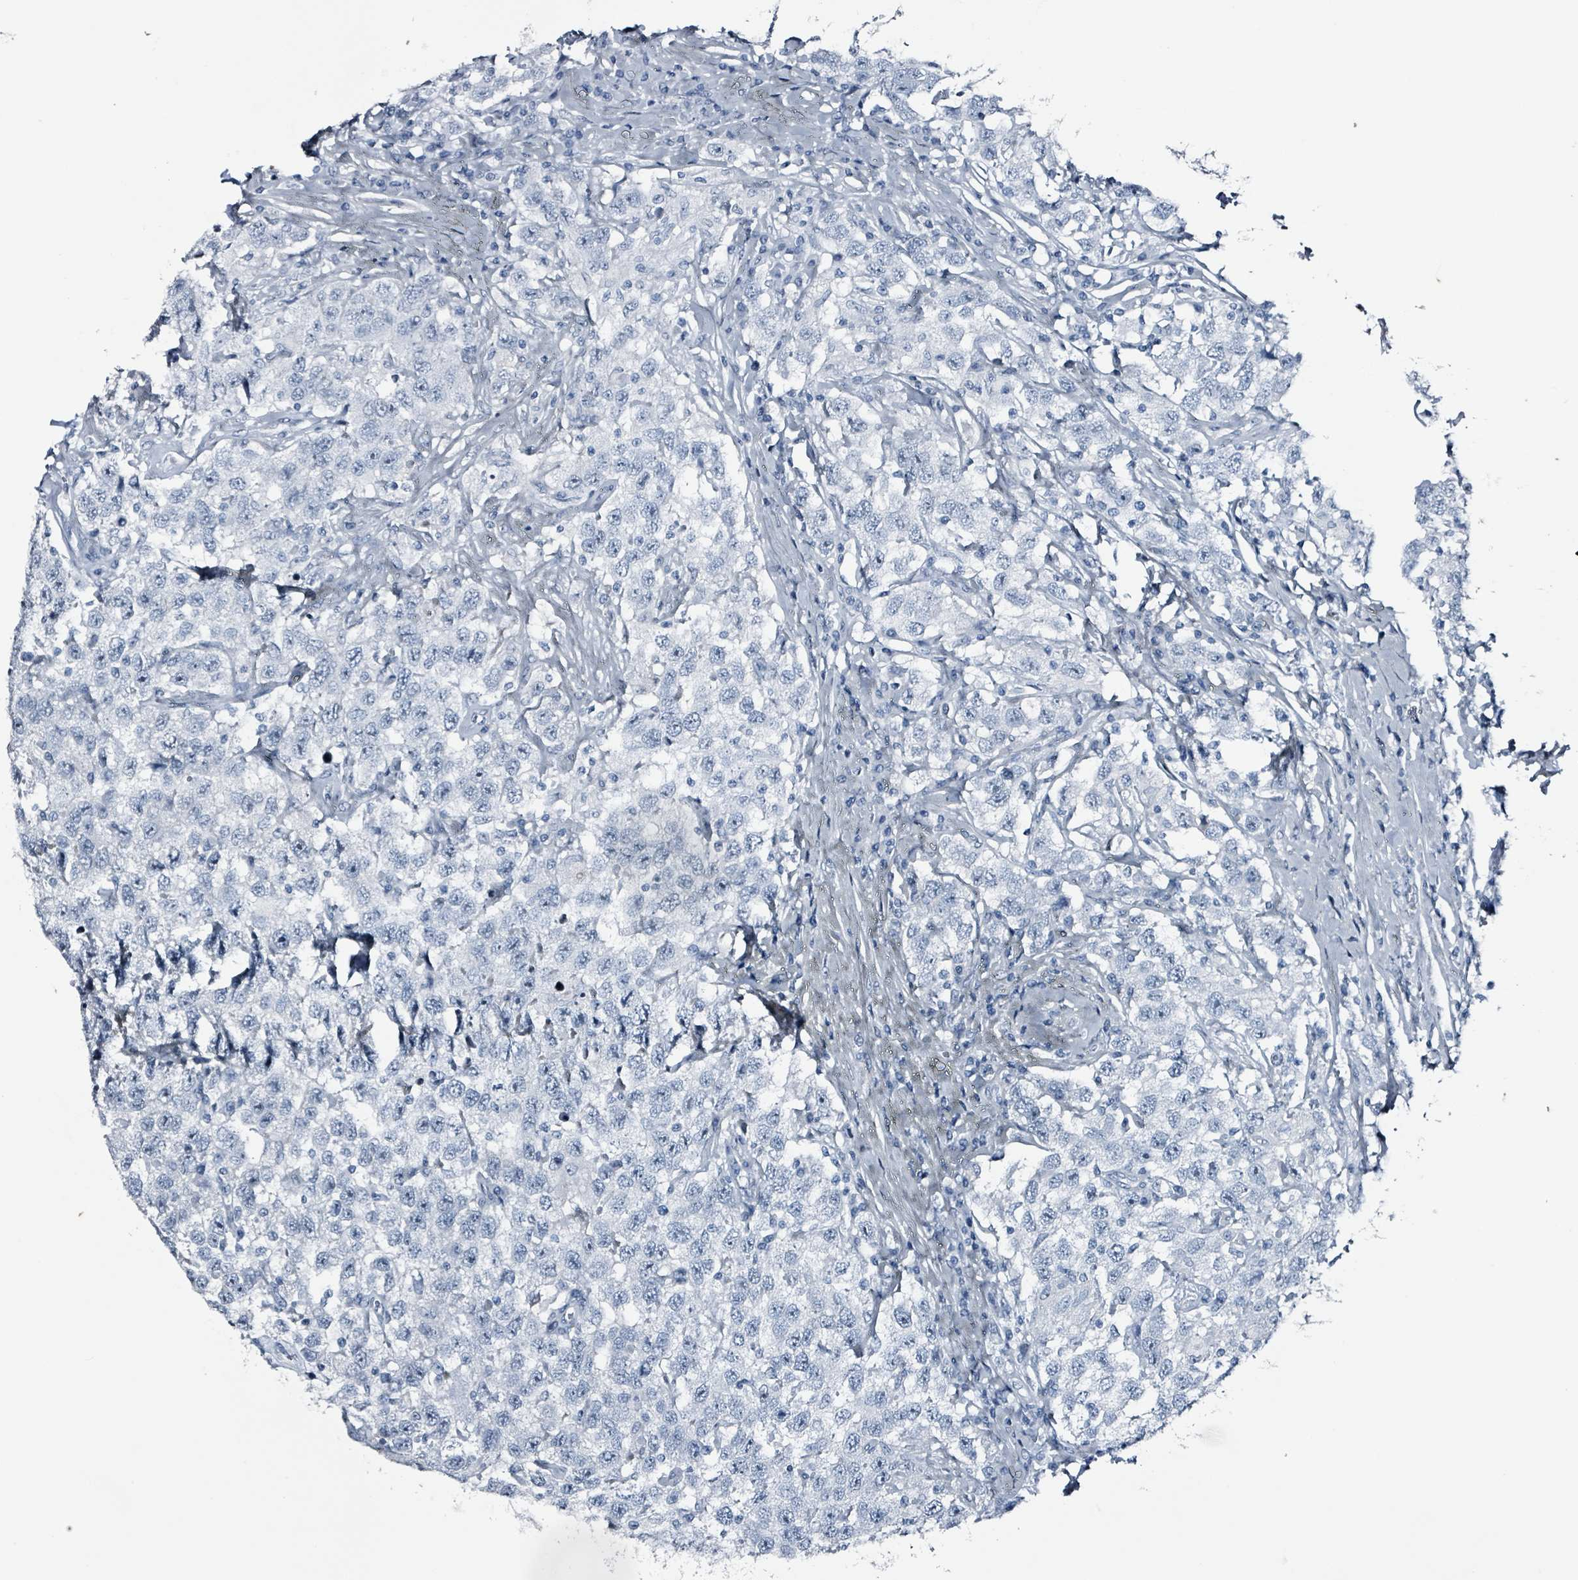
{"staining": {"intensity": "negative", "quantity": "none", "location": "none"}, "tissue": "testis cancer", "cell_type": "Tumor cells", "image_type": "cancer", "snomed": [{"axis": "morphology", "description": "Seminoma, NOS"}, {"axis": "topography", "description": "Testis"}], "caption": "Human testis cancer stained for a protein using immunohistochemistry demonstrates no positivity in tumor cells.", "gene": "CA9", "patient": {"sex": "male", "age": 41}}